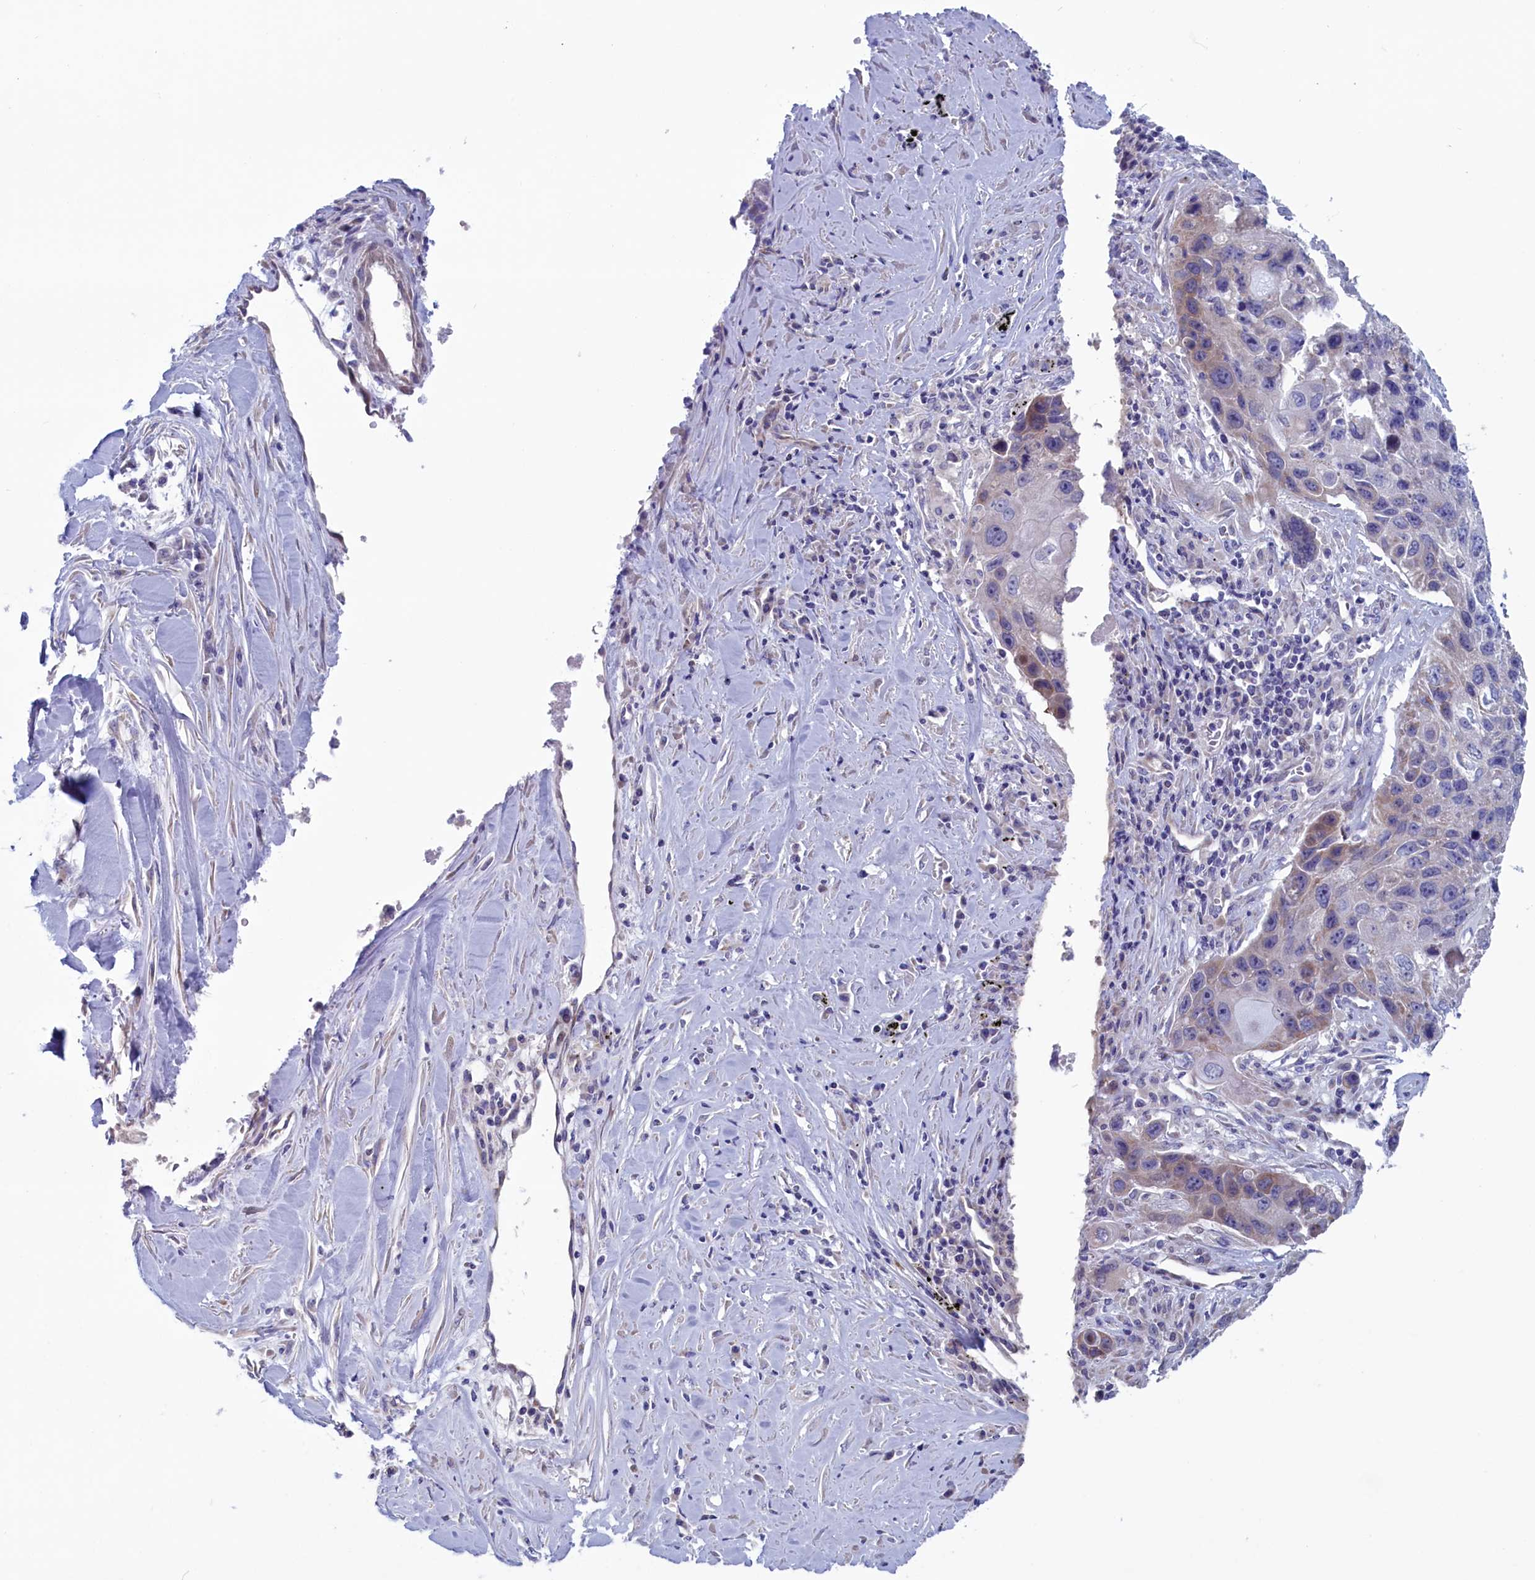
{"staining": {"intensity": "weak", "quantity": "<25%", "location": "cytoplasmic/membranous"}, "tissue": "lung cancer", "cell_type": "Tumor cells", "image_type": "cancer", "snomed": [{"axis": "morphology", "description": "Squamous cell carcinoma, NOS"}, {"axis": "topography", "description": "Lung"}], "caption": "Immunohistochemistry of squamous cell carcinoma (lung) demonstrates no expression in tumor cells.", "gene": "NIBAN3", "patient": {"sex": "male", "age": 61}}